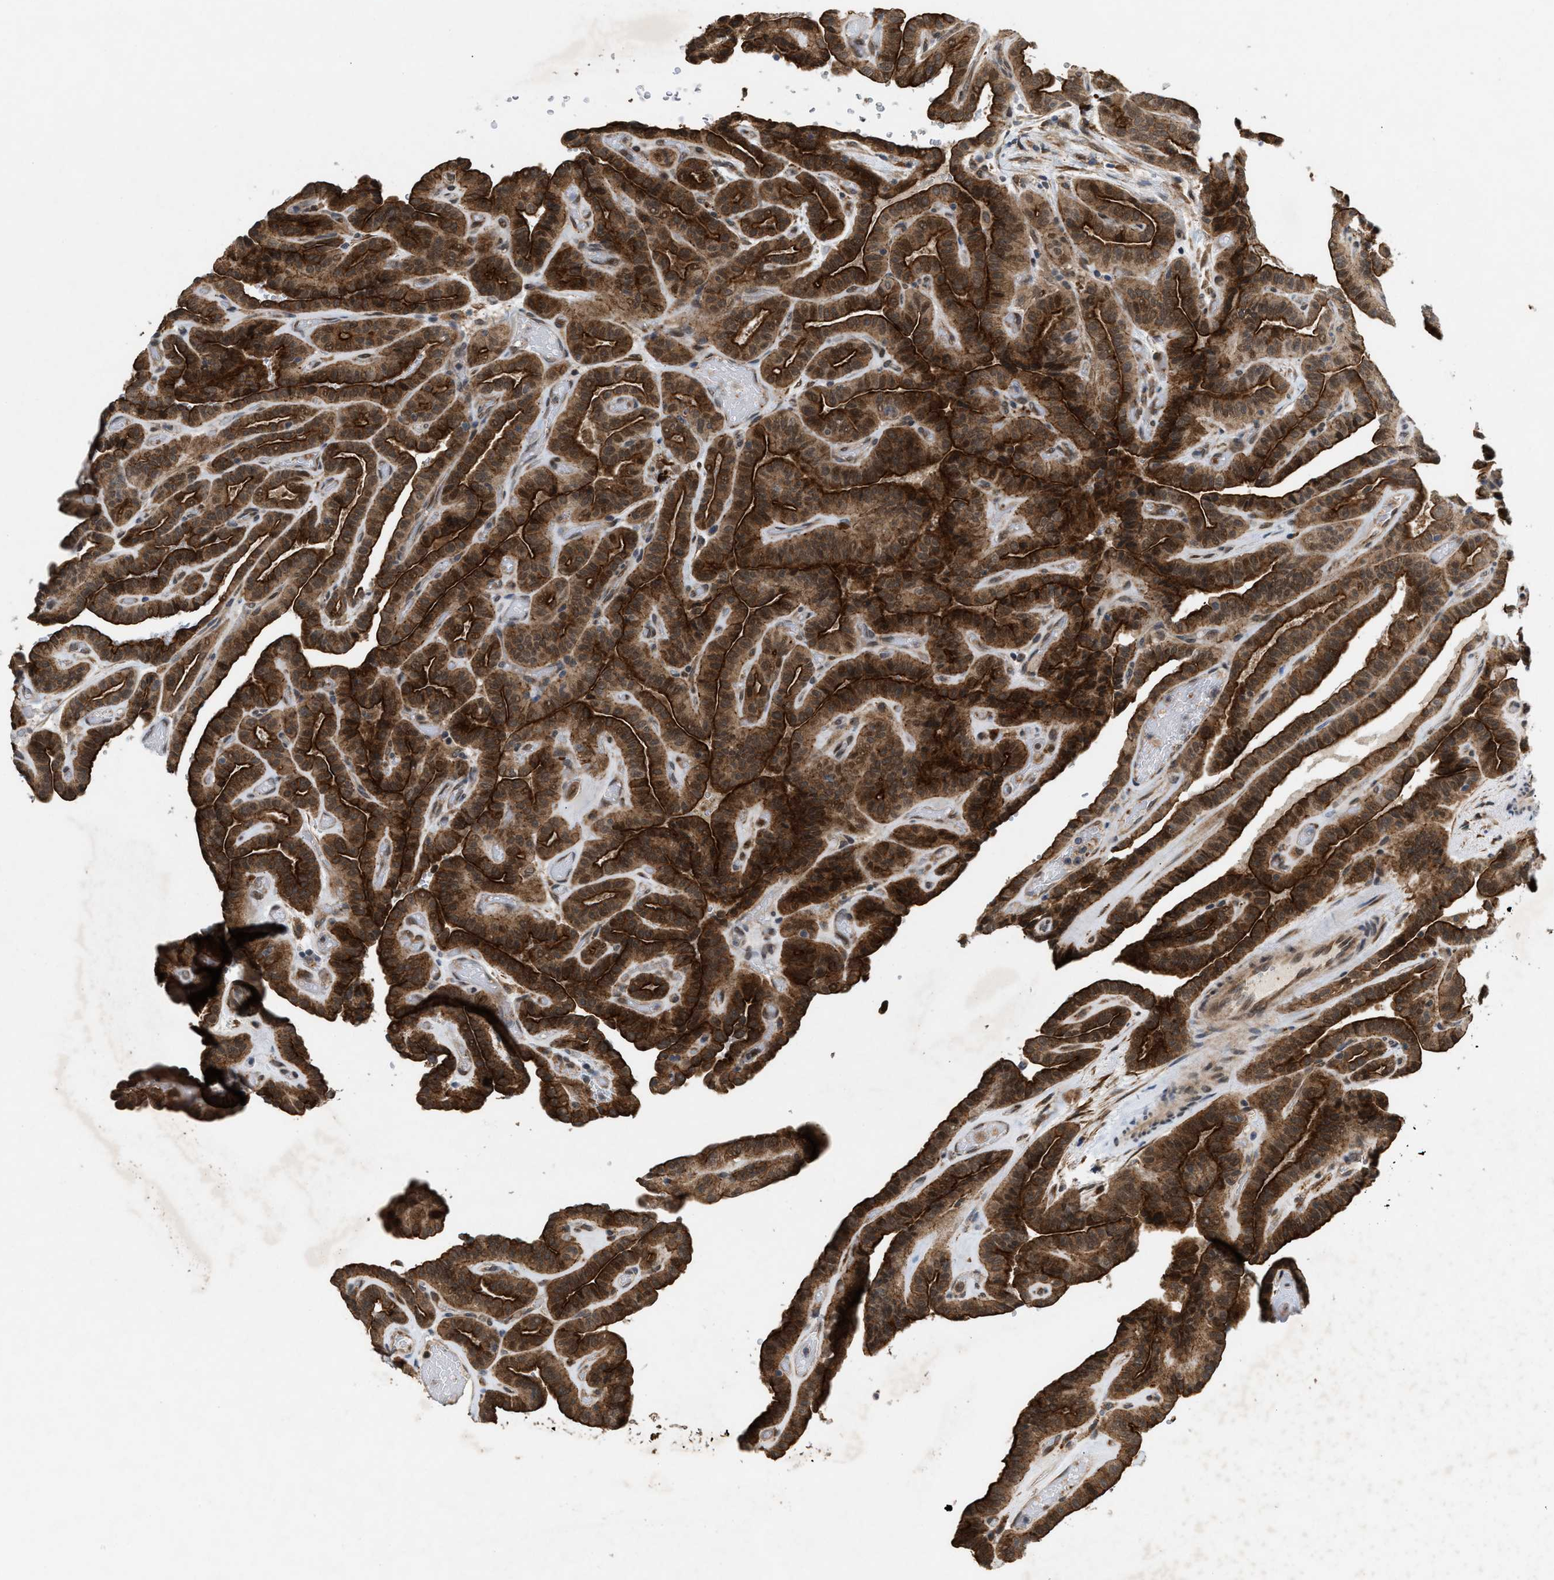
{"staining": {"intensity": "strong", "quantity": ">75%", "location": "cytoplasmic/membranous"}, "tissue": "thyroid cancer", "cell_type": "Tumor cells", "image_type": "cancer", "snomed": [{"axis": "morphology", "description": "Papillary adenocarcinoma, NOS"}, {"axis": "topography", "description": "Thyroid gland"}], "caption": "This is a histology image of IHC staining of thyroid cancer (papillary adenocarcinoma), which shows strong staining in the cytoplasmic/membranous of tumor cells.", "gene": "MFSD6", "patient": {"sex": "male", "age": 77}}